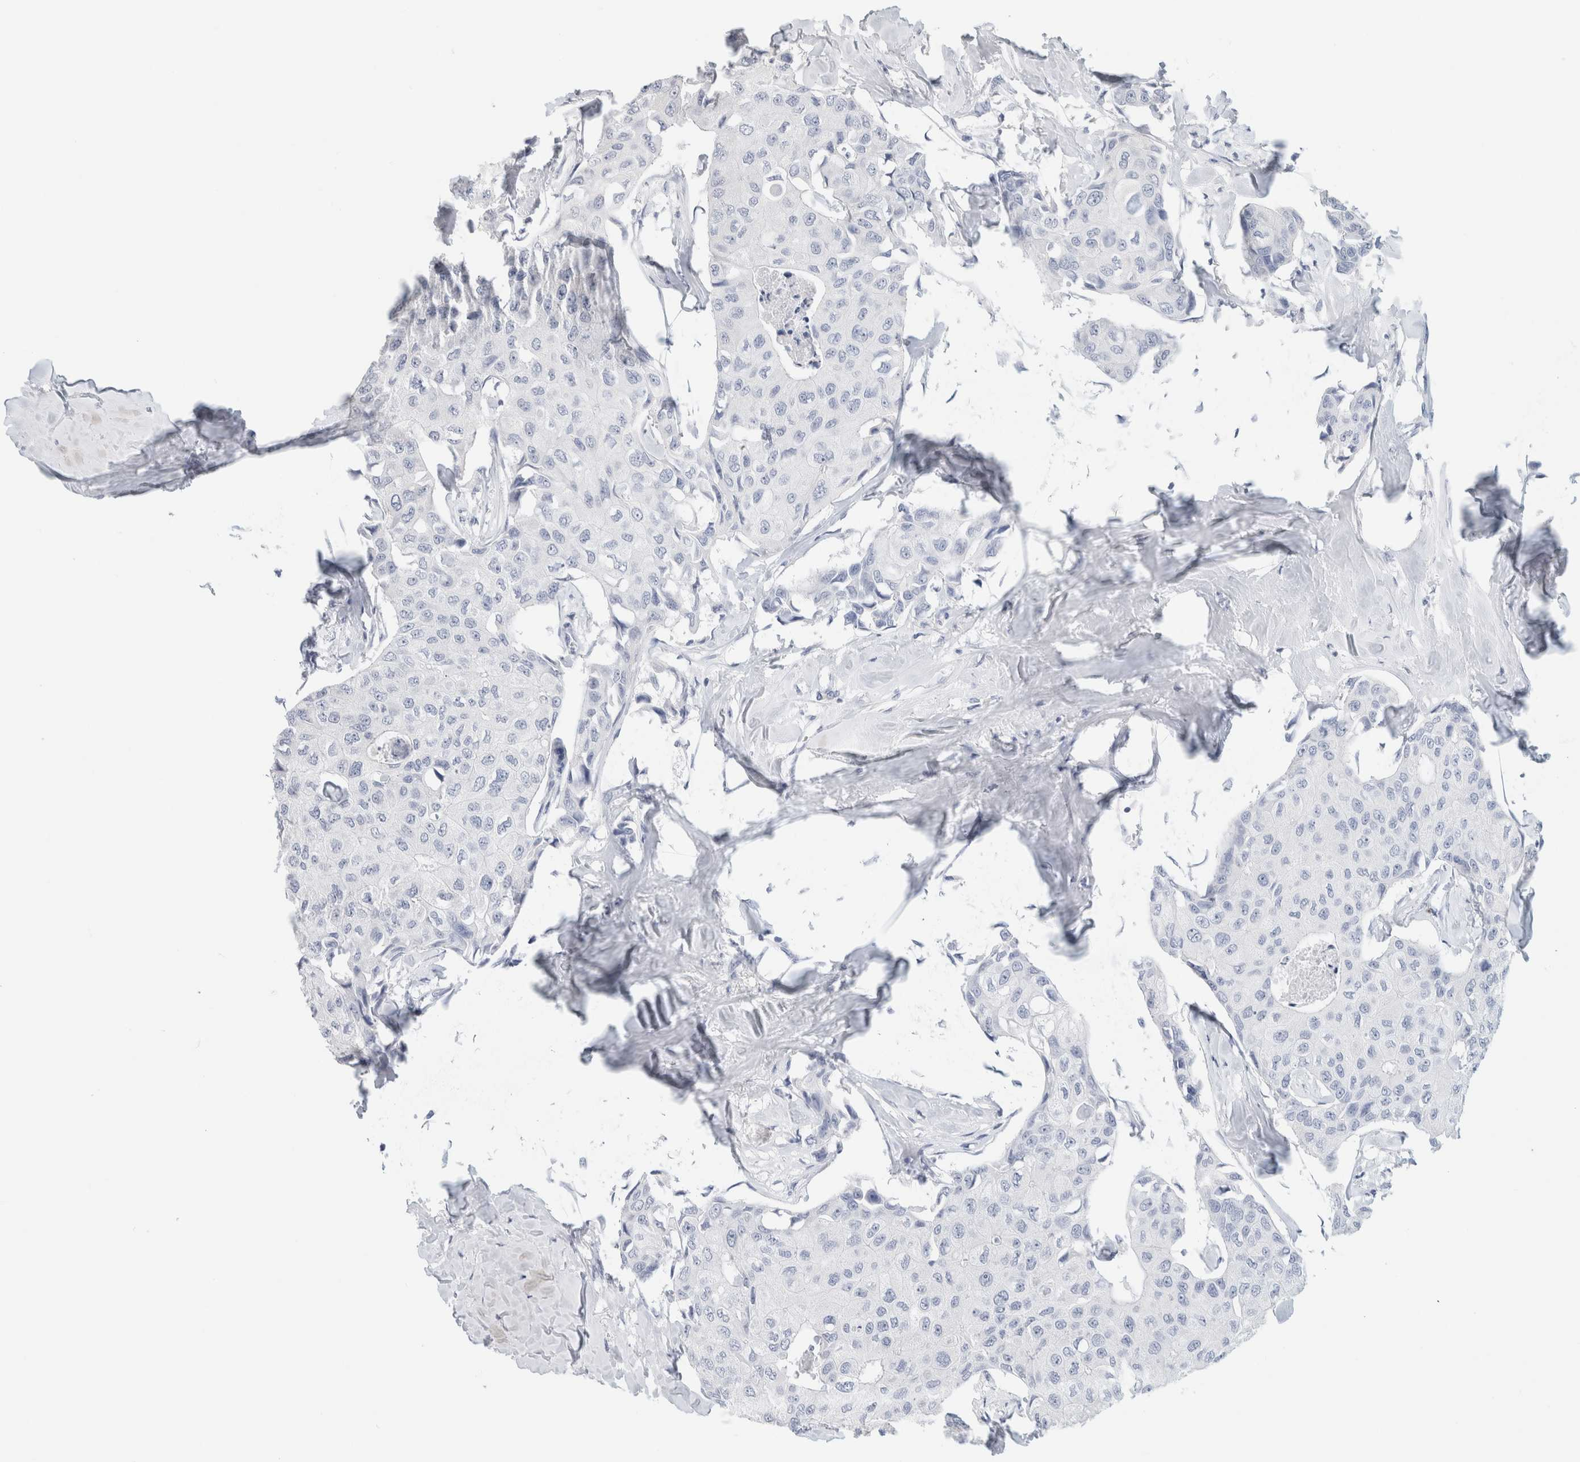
{"staining": {"intensity": "negative", "quantity": "none", "location": "none"}, "tissue": "breast cancer", "cell_type": "Tumor cells", "image_type": "cancer", "snomed": [{"axis": "morphology", "description": "Duct carcinoma"}, {"axis": "topography", "description": "Breast"}], "caption": "Tumor cells are negative for brown protein staining in intraductal carcinoma (breast).", "gene": "BCAN", "patient": {"sex": "female", "age": 80}}